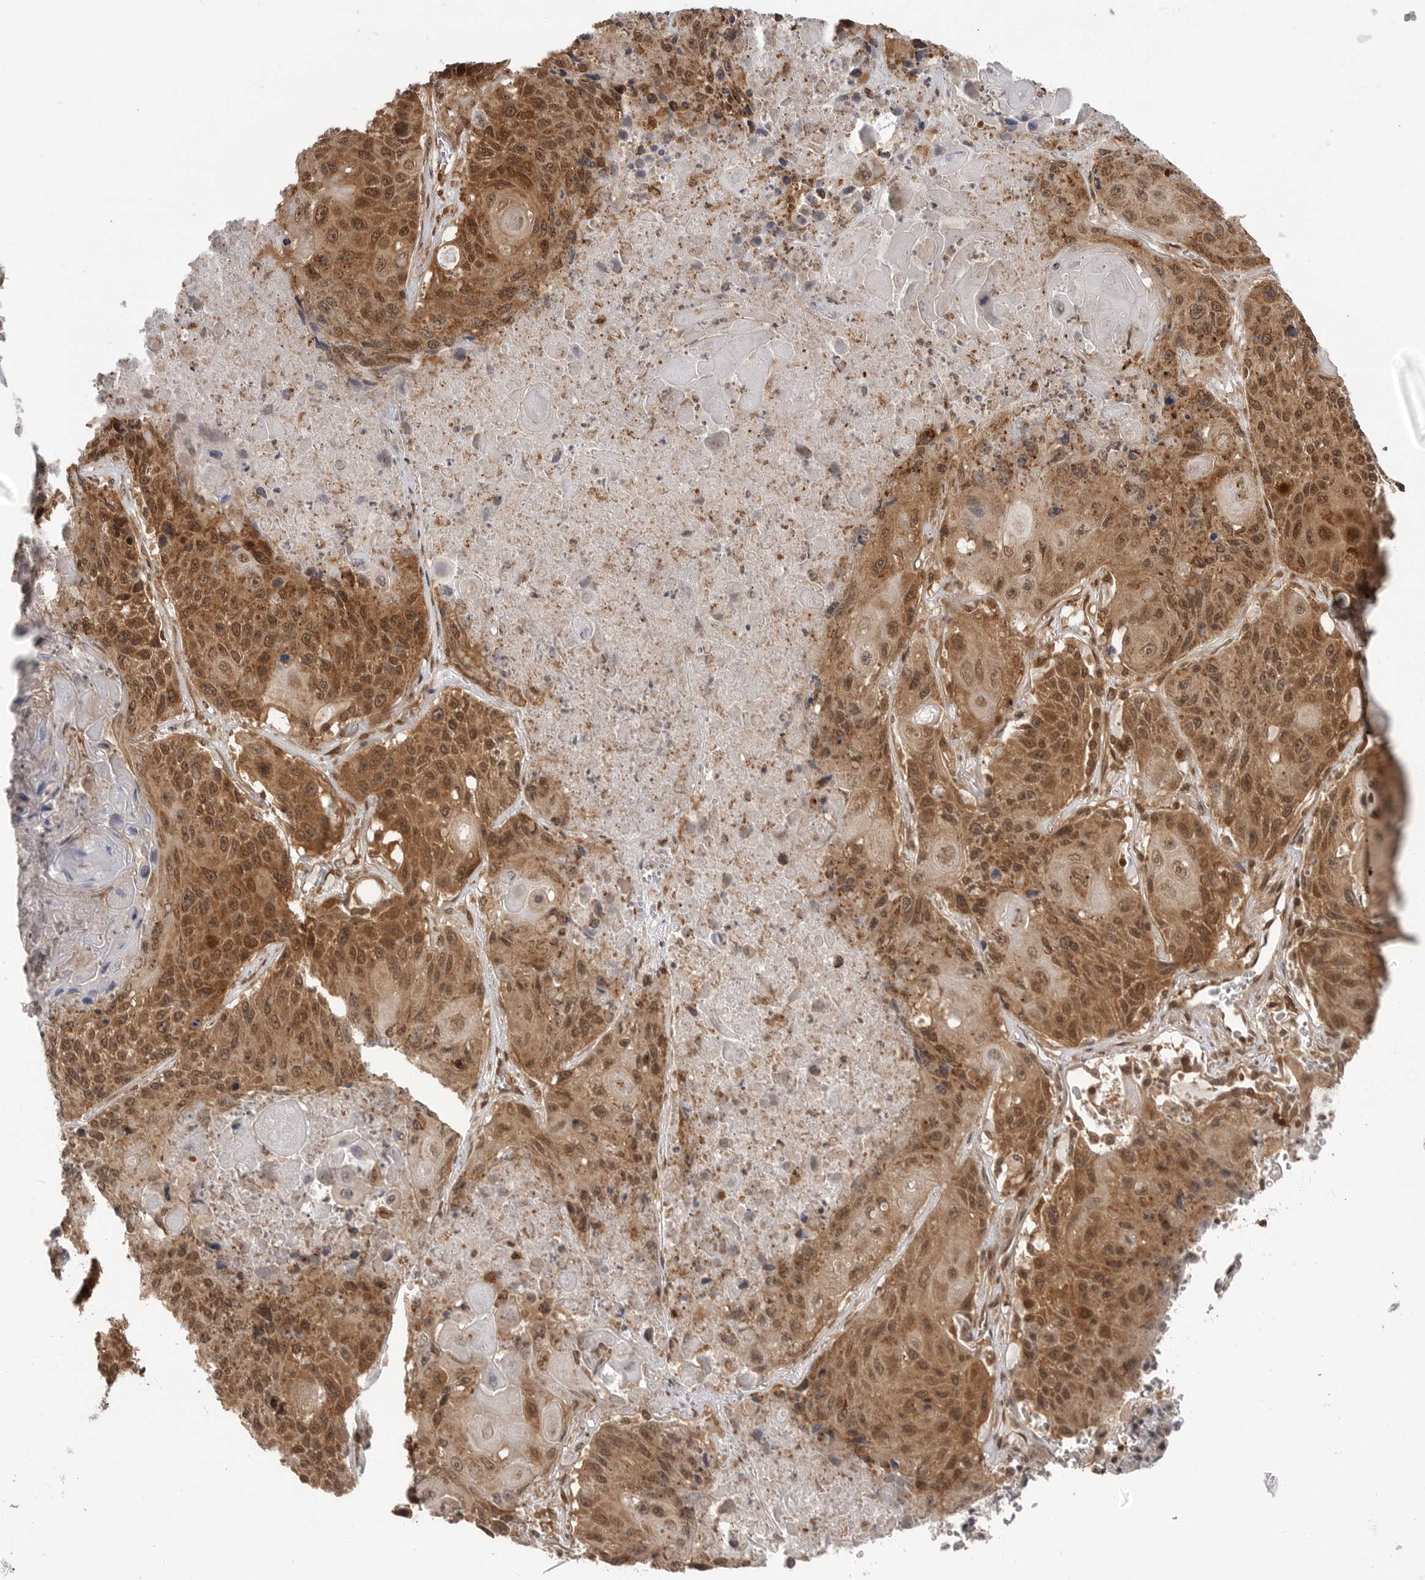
{"staining": {"intensity": "strong", "quantity": ">75%", "location": "cytoplasmic/membranous,nuclear"}, "tissue": "lung cancer", "cell_type": "Tumor cells", "image_type": "cancer", "snomed": [{"axis": "morphology", "description": "Squamous cell carcinoma, NOS"}, {"axis": "topography", "description": "Lung"}], "caption": "Immunohistochemical staining of lung squamous cell carcinoma demonstrates high levels of strong cytoplasmic/membranous and nuclear expression in approximately >75% of tumor cells.", "gene": "SZRD1", "patient": {"sex": "male", "age": 61}}